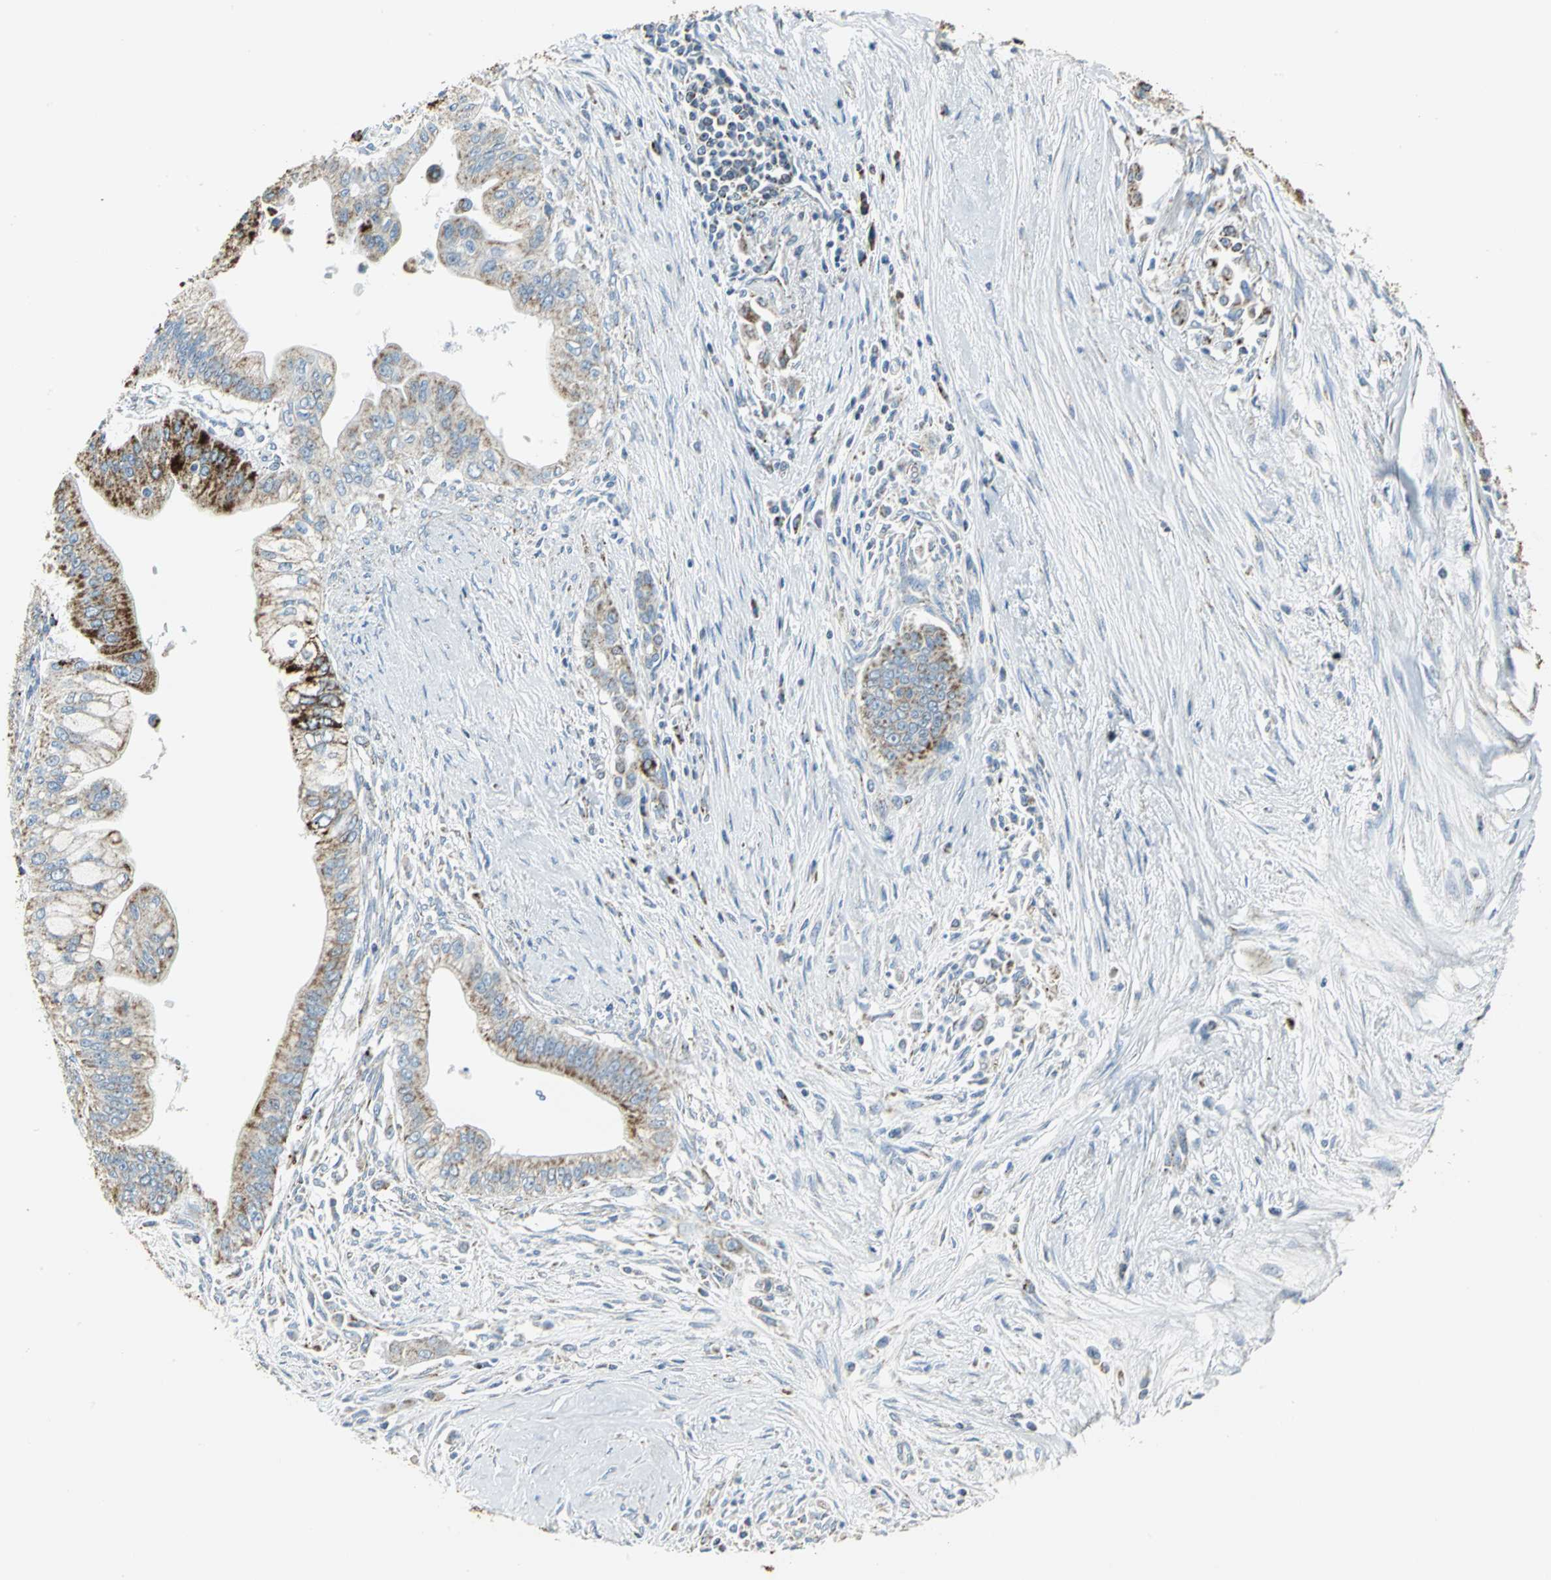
{"staining": {"intensity": "moderate", "quantity": "25%-75%", "location": "cytoplasmic/membranous"}, "tissue": "pancreatic cancer", "cell_type": "Tumor cells", "image_type": "cancer", "snomed": [{"axis": "morphology", "description": "Adenocarcinoma, NOS"}, {"axis": "topography", "description": "Pancreas"}], "caption": "Adenocarcinoma (pancreatic) stained for a protein (brown) reveals moderate cytoplasmic/membranous positive expression in approximately 25%-75% of tumor cells.", "gene": "NTRK1", "patient": {"sex": "male", "age": 59}}